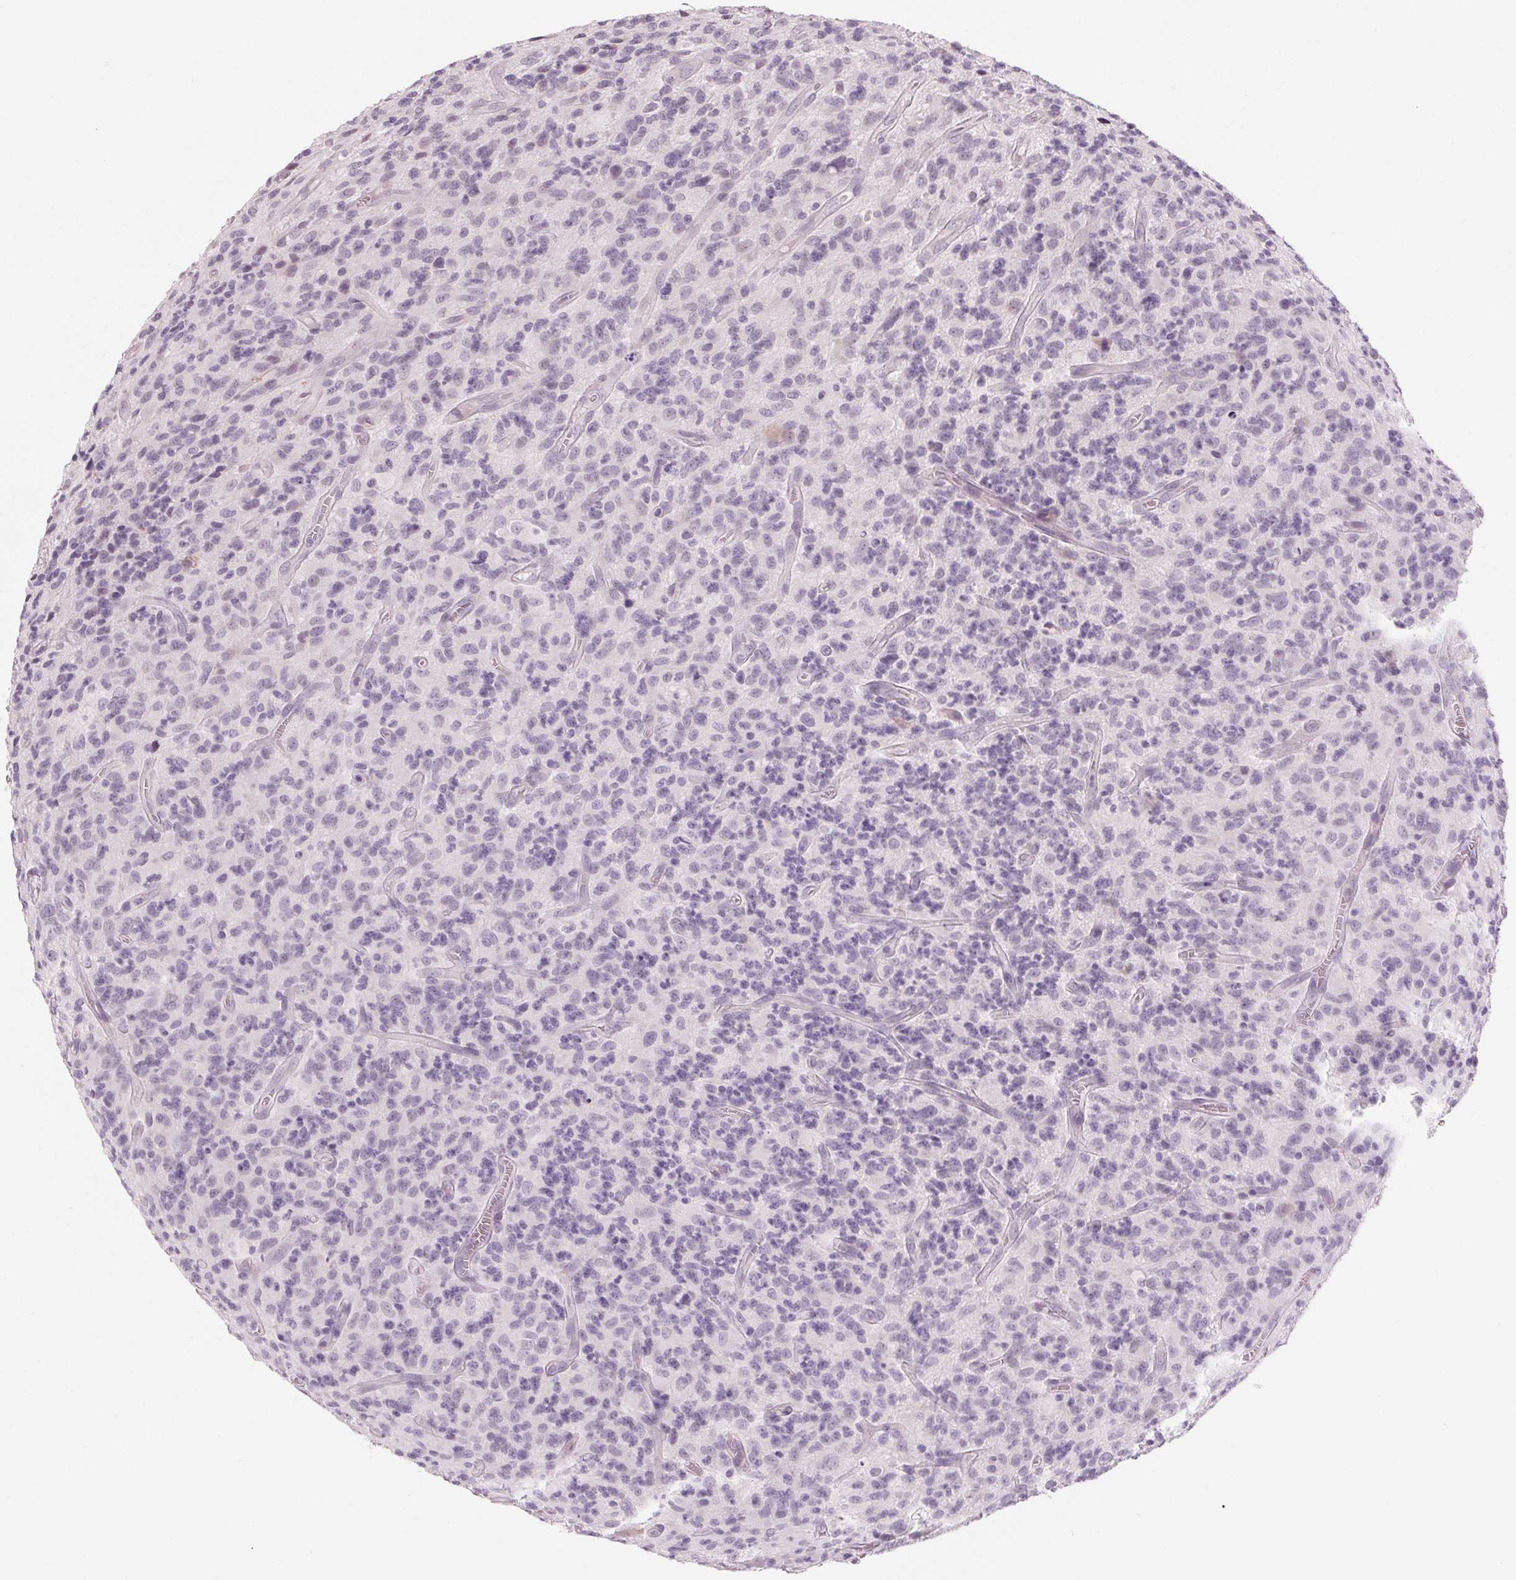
{"staining": {"intensity": "negative", "quantity": "none", "location": "none"}, "tissue": "glioma", "cell_type": "Tumor cells", "image_type": "cancer", "snomed": [{"axis": "morphology", "description": "Glioma, malignant, High grade"}, {"axis": "topography", "description": "Brain"}], "caption": "Immunohistochemistry (IHC) micrograph of neoplastic tissue: malignant high-grade glioma stained with DAB exhibits no significant protein positivity in tumor cells. (Immunohistochemistry (IHC), brightfield microscopy, high magnification).", "gene": "ADAM20", "patient": {"sex": "male", "age": 76}}